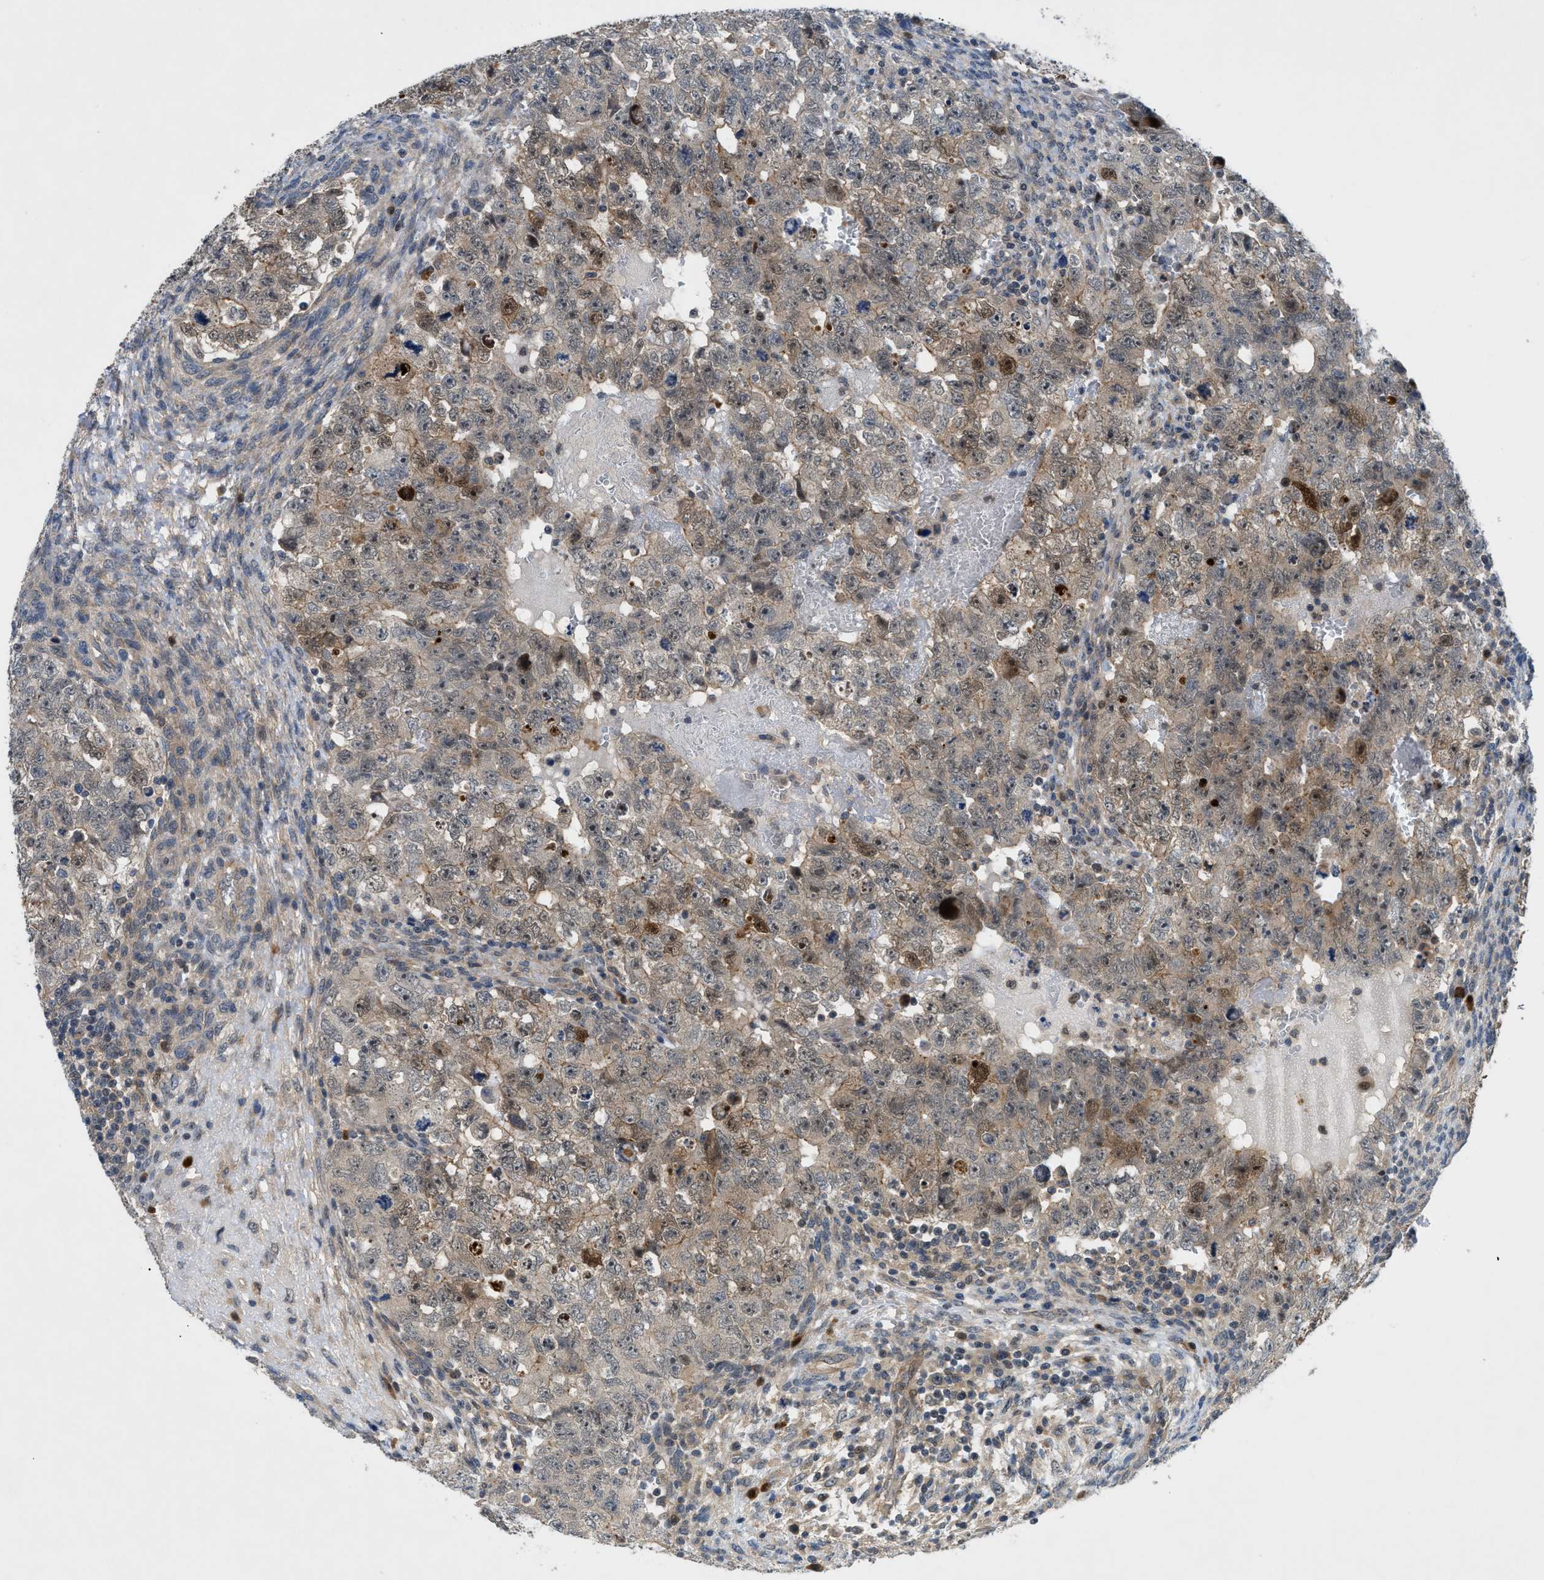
{"staining": {"intensity": "moderate", "quantity": "25%-75%", "location": "cytoplasmic/membranous,nuclear"}, "tissue": "testis cancer", "cell_type": "Tumor cells", "image_type": "cancer", "snomed": [{"axis": "morphology", "description": "Seminoma, NOS"}, {"axis": "morphology", "description": "Carcinoma, Embryonal, NOS"}, {"axis": "topography", "description": "Testis"}], "caption": "Testis embryonal carcinoma was stained to show a protein in brown. There is medium levels of moderate cytoplasmic/membranous and nuclear staining in about 25%-75% of tumor cells.", "gene": "TRAK2", "patient": {"sex": "male", "age": 38}}